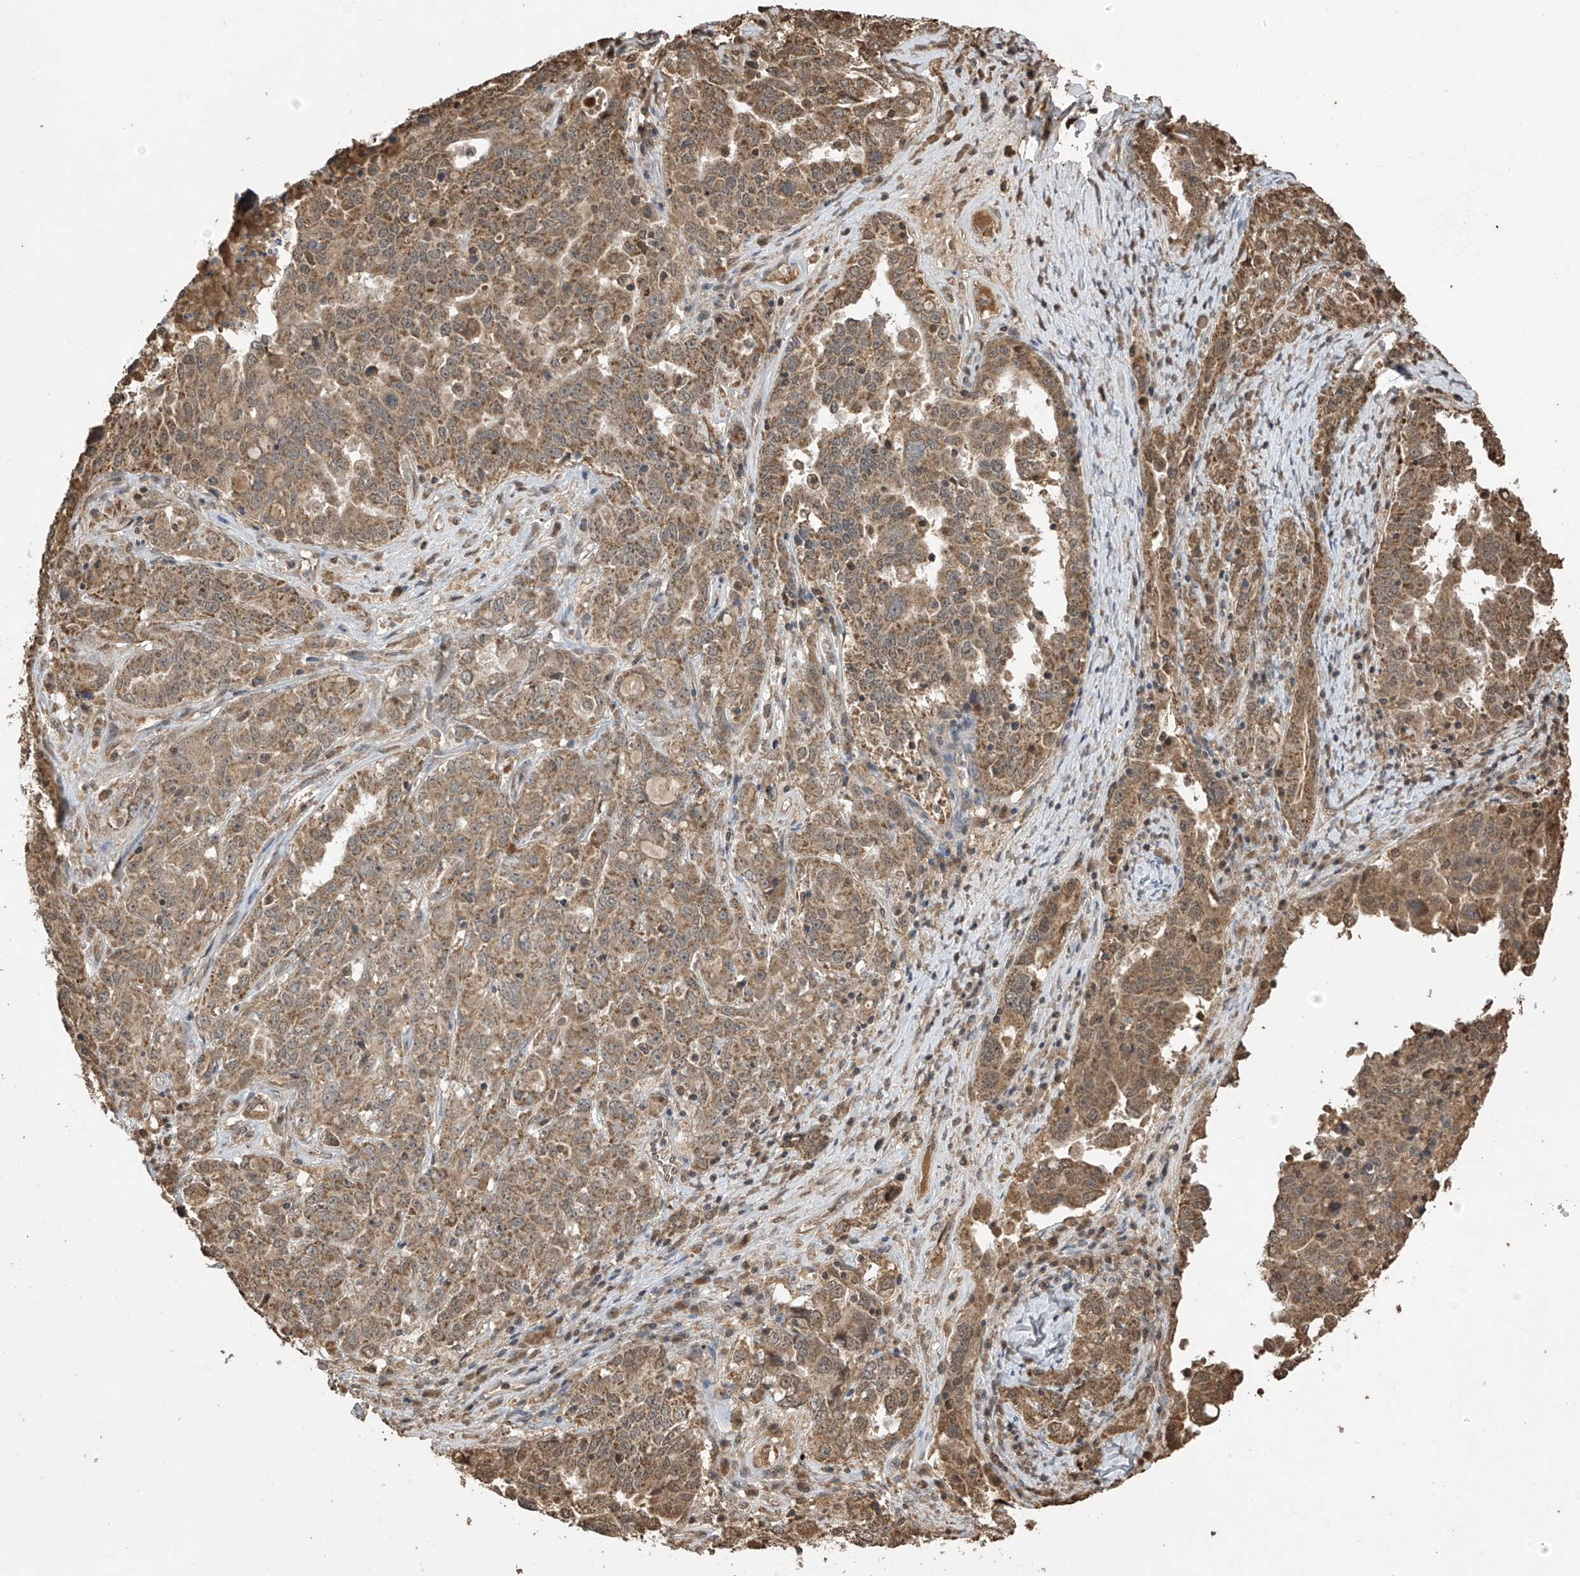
{"staining": {"intensity": "moderate", "quantity": ">75%", "location": "cytoplasmic/membranous"}, "tissue": "ovarian cancer", "cell_type": "Tumor cells", "image_type": "cancer", "snomed": [{"axis": "morphology", "description": "Carcinoma, endometroid"}, {"axis": "topography", "description": "Ovary"}], "caption": "Ovarian cancer (endometroid carcinoma) stained for a protein shows moderate cytoplasmic/membranous positivity in tumor cells.", "gene": "PNPT1", "patient": {"sex": "female", "age": 62}}